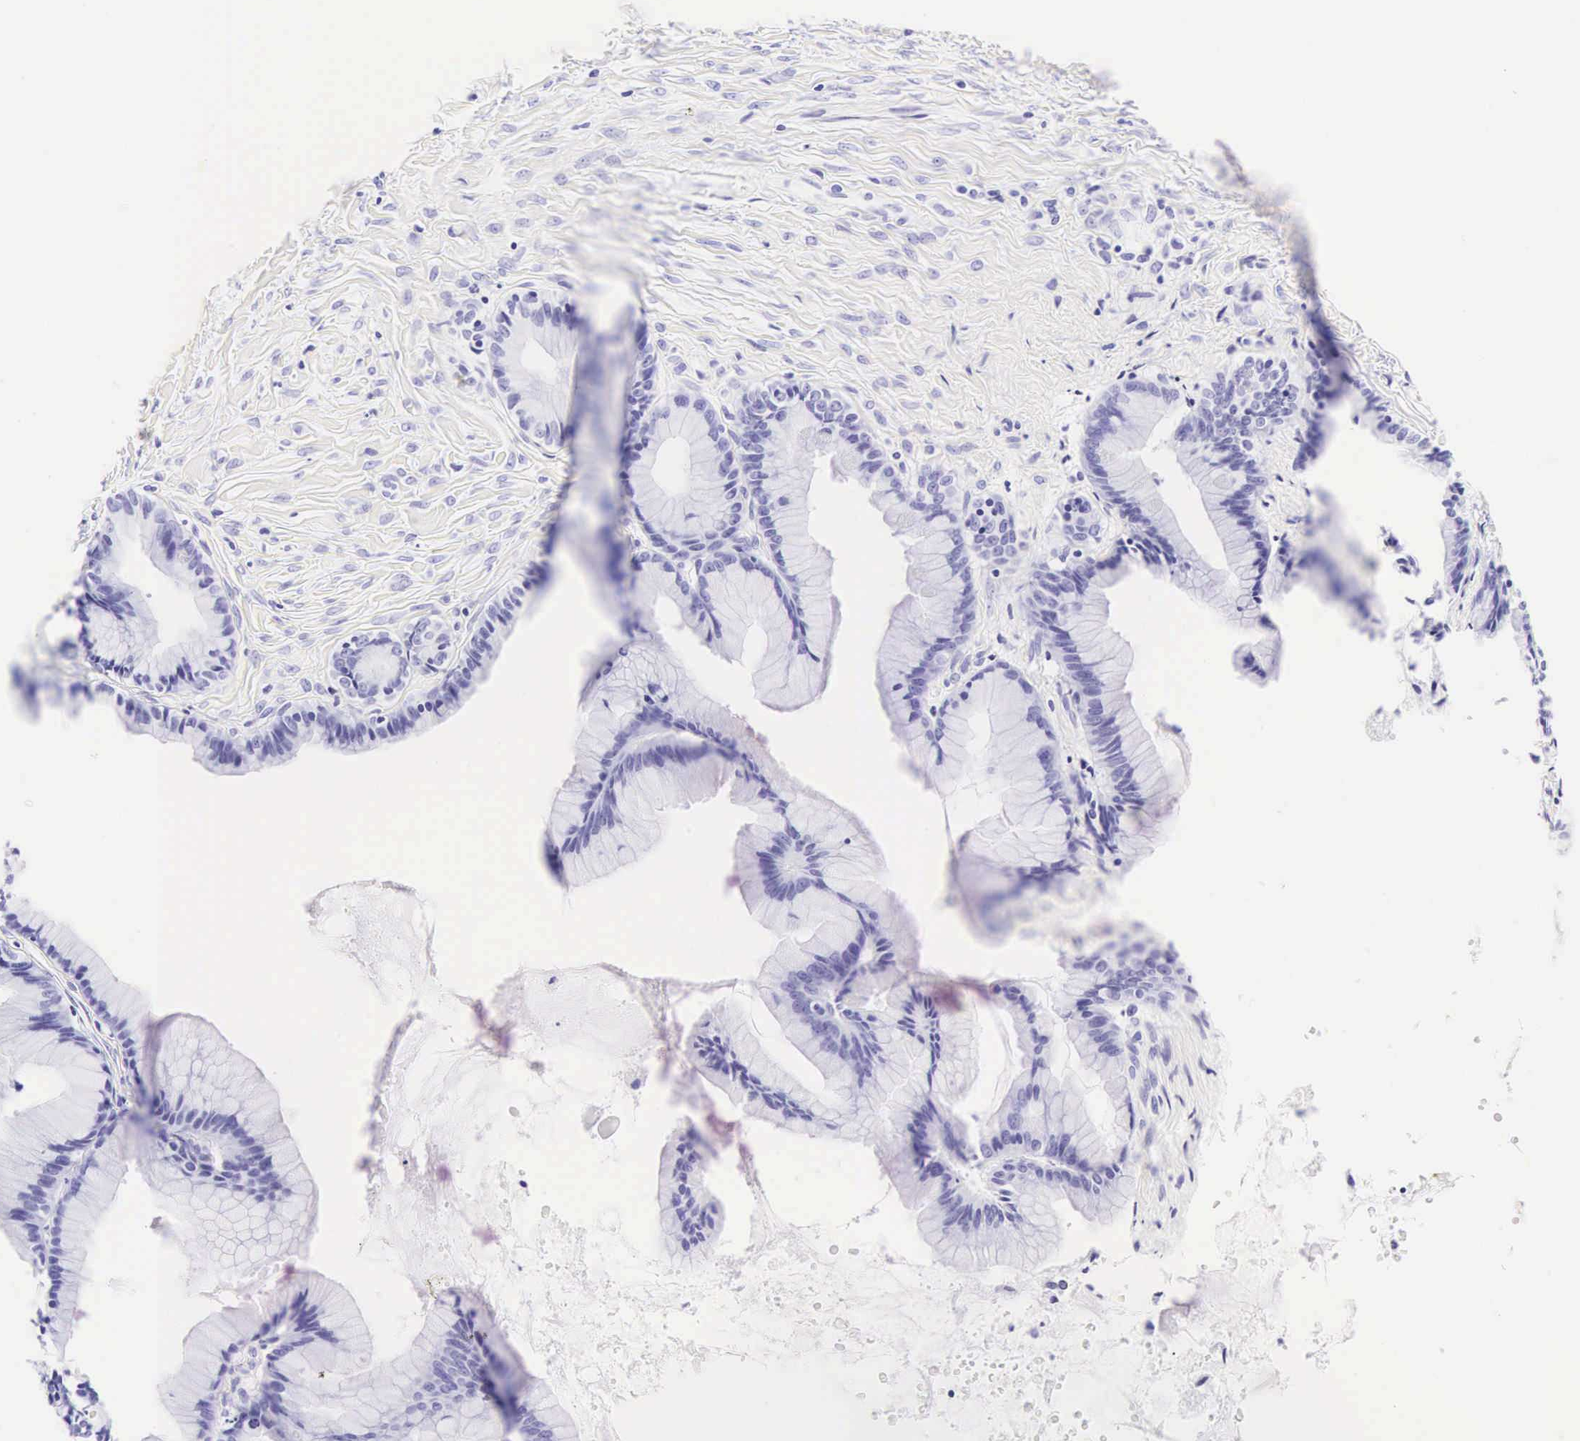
{"staining": {"intensity": "negative", "quantity": "none", "location": "none"}, "tissue": "ovarian cancer", "cell_type": "Tumor cells", "image_type": "cancer", "snomed": [{"axis": "morphology", "description": "Cystadenocarcinoma, mucinous, NOS"}, {"axis": "topography", "description": "Ovary"}], "caption": "Micrograph shows no protein staining in tumor cells of ovarian cancer (mucinous cystadenocarcinoma) tissue. (Brightfield microscopy of DAB (3,3'-diaminobenzidine) IHC at high magnification).", "gene": "CD1A", "patient": {"sex": "female", "age": 41}}